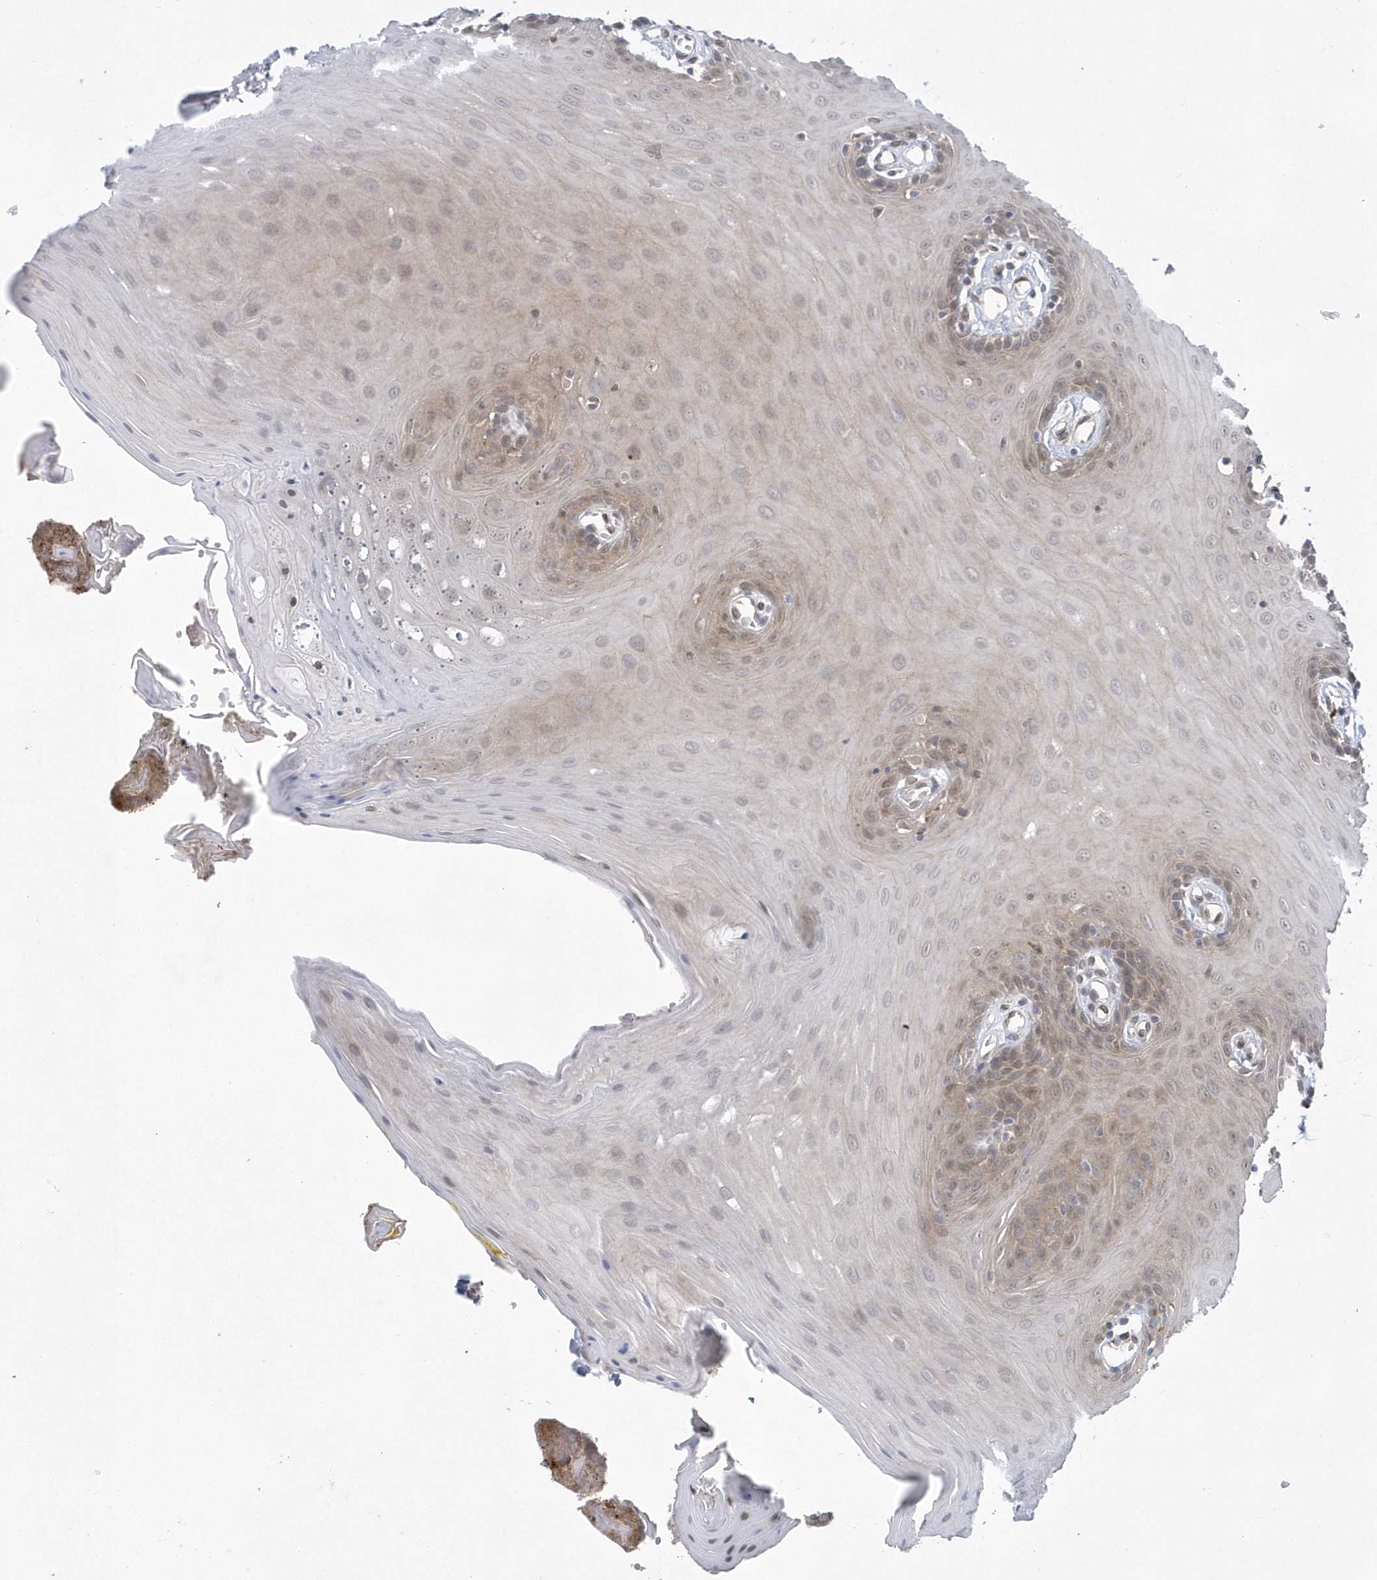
{"staining": {"intensity": "weak", "quantity": "25%-75%", "location": "cytoplasmic/membranous,nuclear"}, "tissue": "oral mucosa", "cell_type": "Squamous epithelial cells", "image_type": "normal", "snomed": [{"axis": "morphology", "description": "Normal tissue, NOS"}, {"axis": "morphology", "description": "Squamous cell carcinoma, NOS"}, {"axis": "topography", "description": "Skeletal muscle"}, {"axis": "topography", "description": "Oral tissue"}, {"axis": "topography", "description": "Salivary gland"}, {"axis": "topography", "description": "Head-Neck"}], "caption": "Protein staining of normal oral mucosa exhibits weak cytoplasmic/membranous,nuclear expression in approximately 25%-75% of squamous epithelial cells.", "gene": "ZC3H12D", "patient": {"sex": "male", "age": 54}}